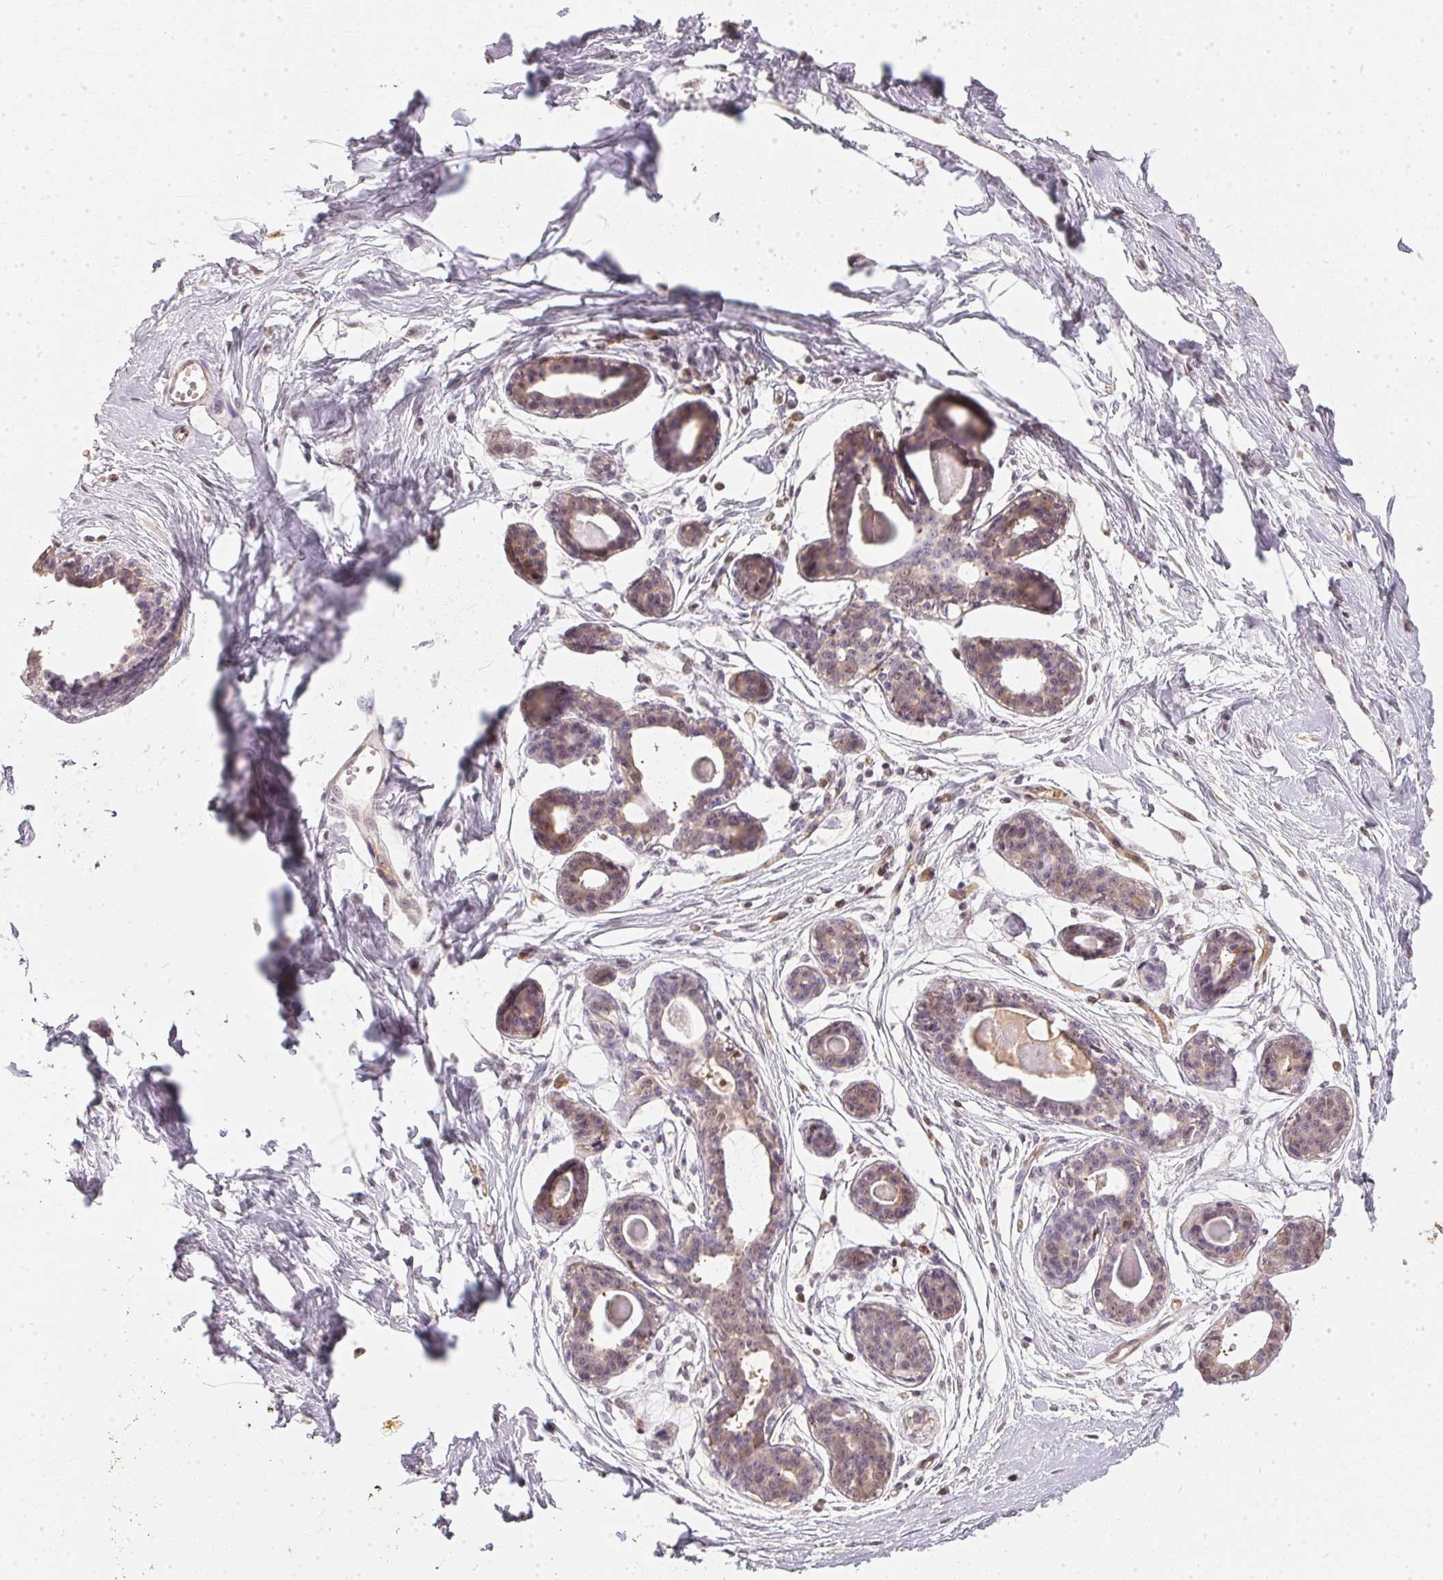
{"staining": {"intensity": "negative", "quantity": "none", "location": "none"}, "tissue": "breast", "cell_type": "Adipocytes", "image_type": "normal", "snomed": [{"axis": "morphology", "description": "Normal tissue, NOS"}, {"axis": "topography", "description": "Breast"}], "caption": "This is a micrograph of immunohistochemistry (IHC) staining of unremarkable breast, which shows no positivity in adipocytes. (Stains: DAB immunohistochemistry with hematoxylin counter stain, Microscopy: brightfield microscopy at high magnification).", "gene": "BLMH", "patient": {"sex": "female", "age": 45}}